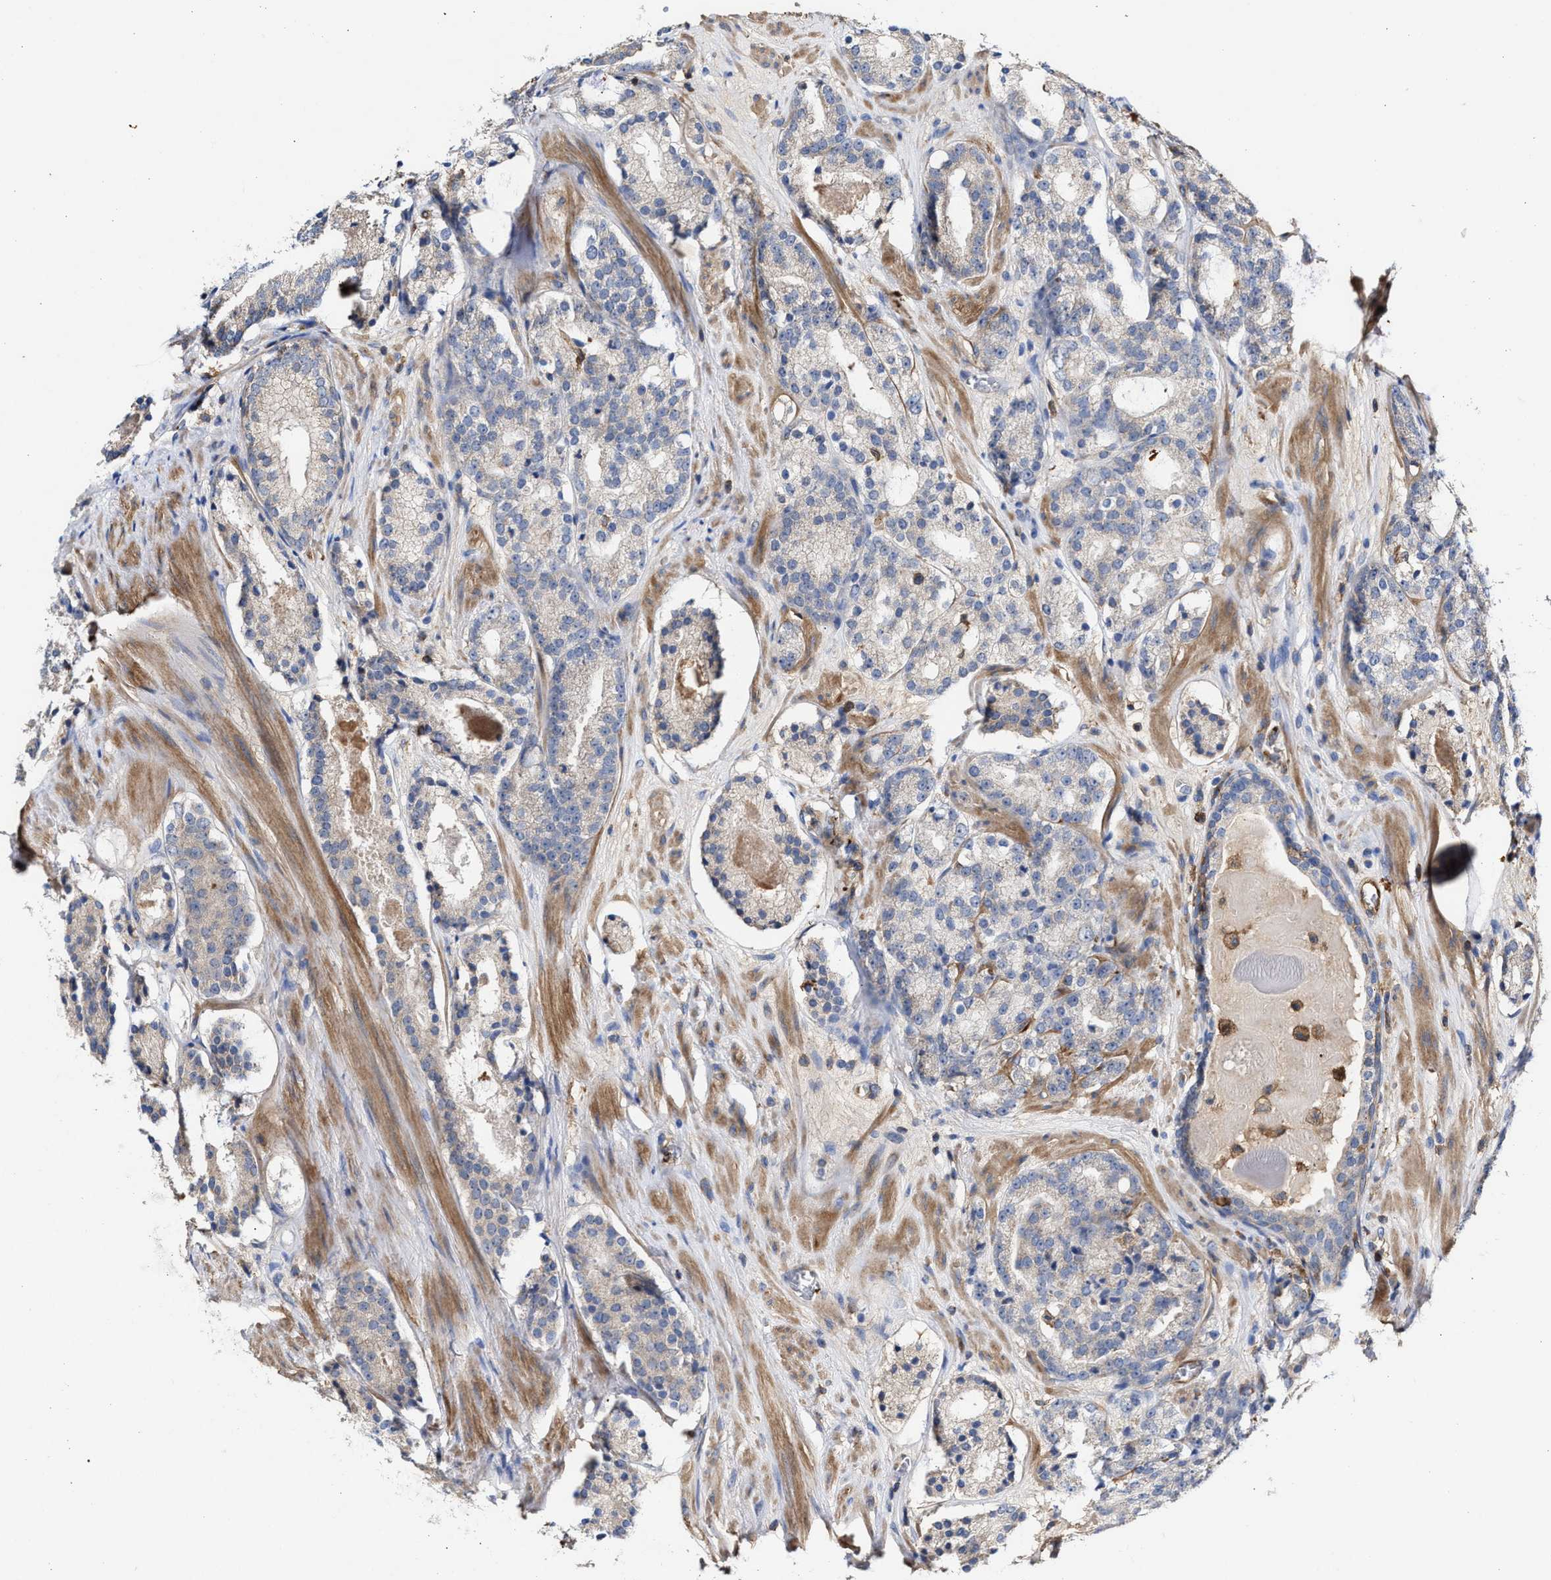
{"staining": {"intensity": "negative", "quantity": "none", "location": "none"}, "tissue": "prostate cancer", "cell_type": "Tumor cells", "image_type": "cancer", "snomed": [{"axis": "morphology", "description": "Adenocarcinoma, Low grade"}, {"axis": "topography", "description": "Prostate"}], "caption": "An IHC micrograph of prostate cancer (low-grade adenocarcinoma) is shown. There is no staining in tumor cells of prostate cancer (low-grade adenocarcinoma). (Immunohistochemistry, brightfield microscopy, high magnification).", "gene": "HS3ST5", "patient": {"sex": "male", "age": 69}}